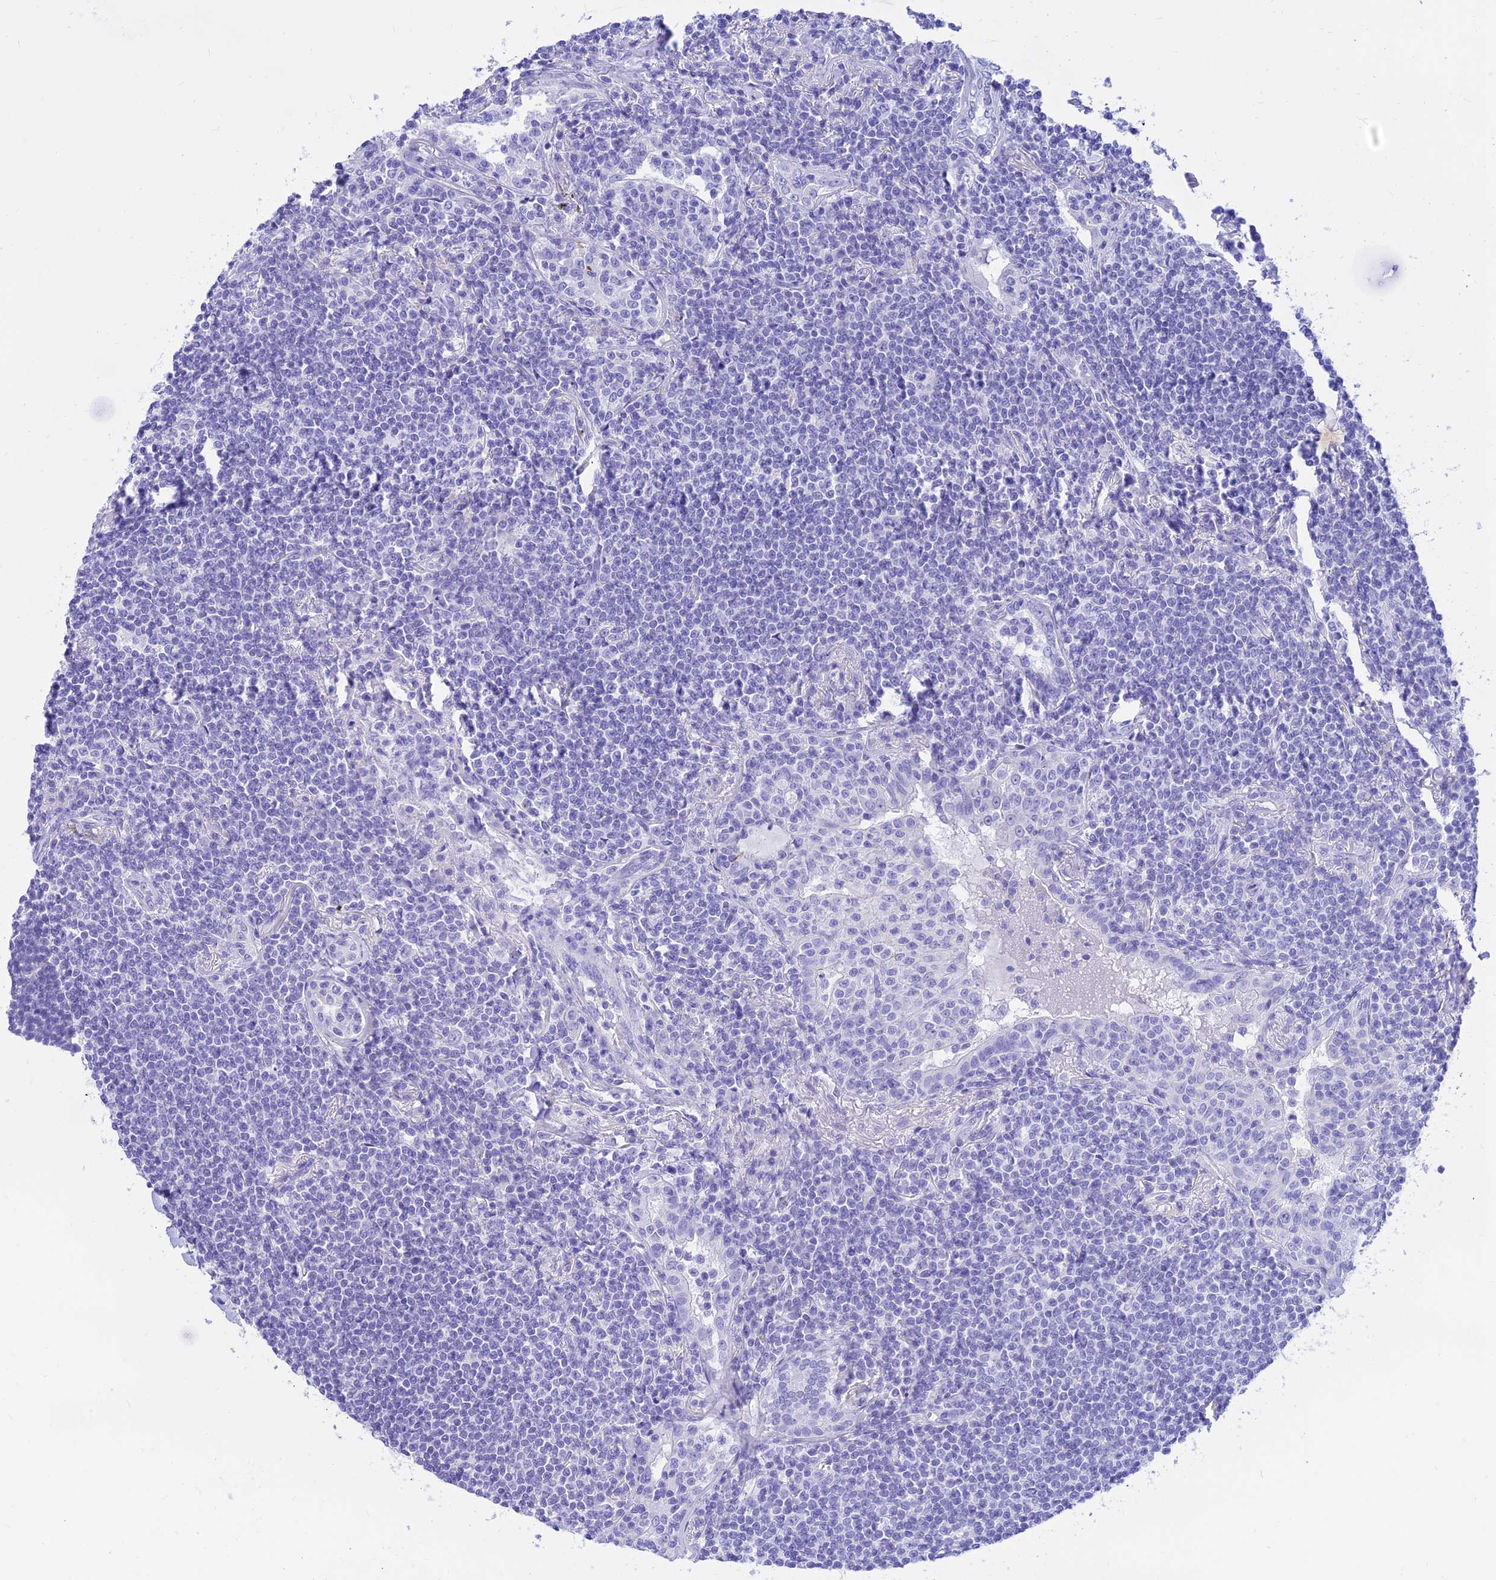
{"staining": {"intensity": "negative", "quantity": "none", "location": "none"}, "tissue": "lymphoma", "cell_type": "Tumor cells", "image_type": "cancer", "snomed": [{"axis": "morphology", "description": "Malignant lymphoma, non-Hodgkin's type, Low grade"}, {"axis": "topography", "description": "Lung"}], "caption": "A histopathology image of human lymphoma is negative for staining in tumor cells.", "gene": "PRNP", "patient": {"sex": "female", "age": 71}}